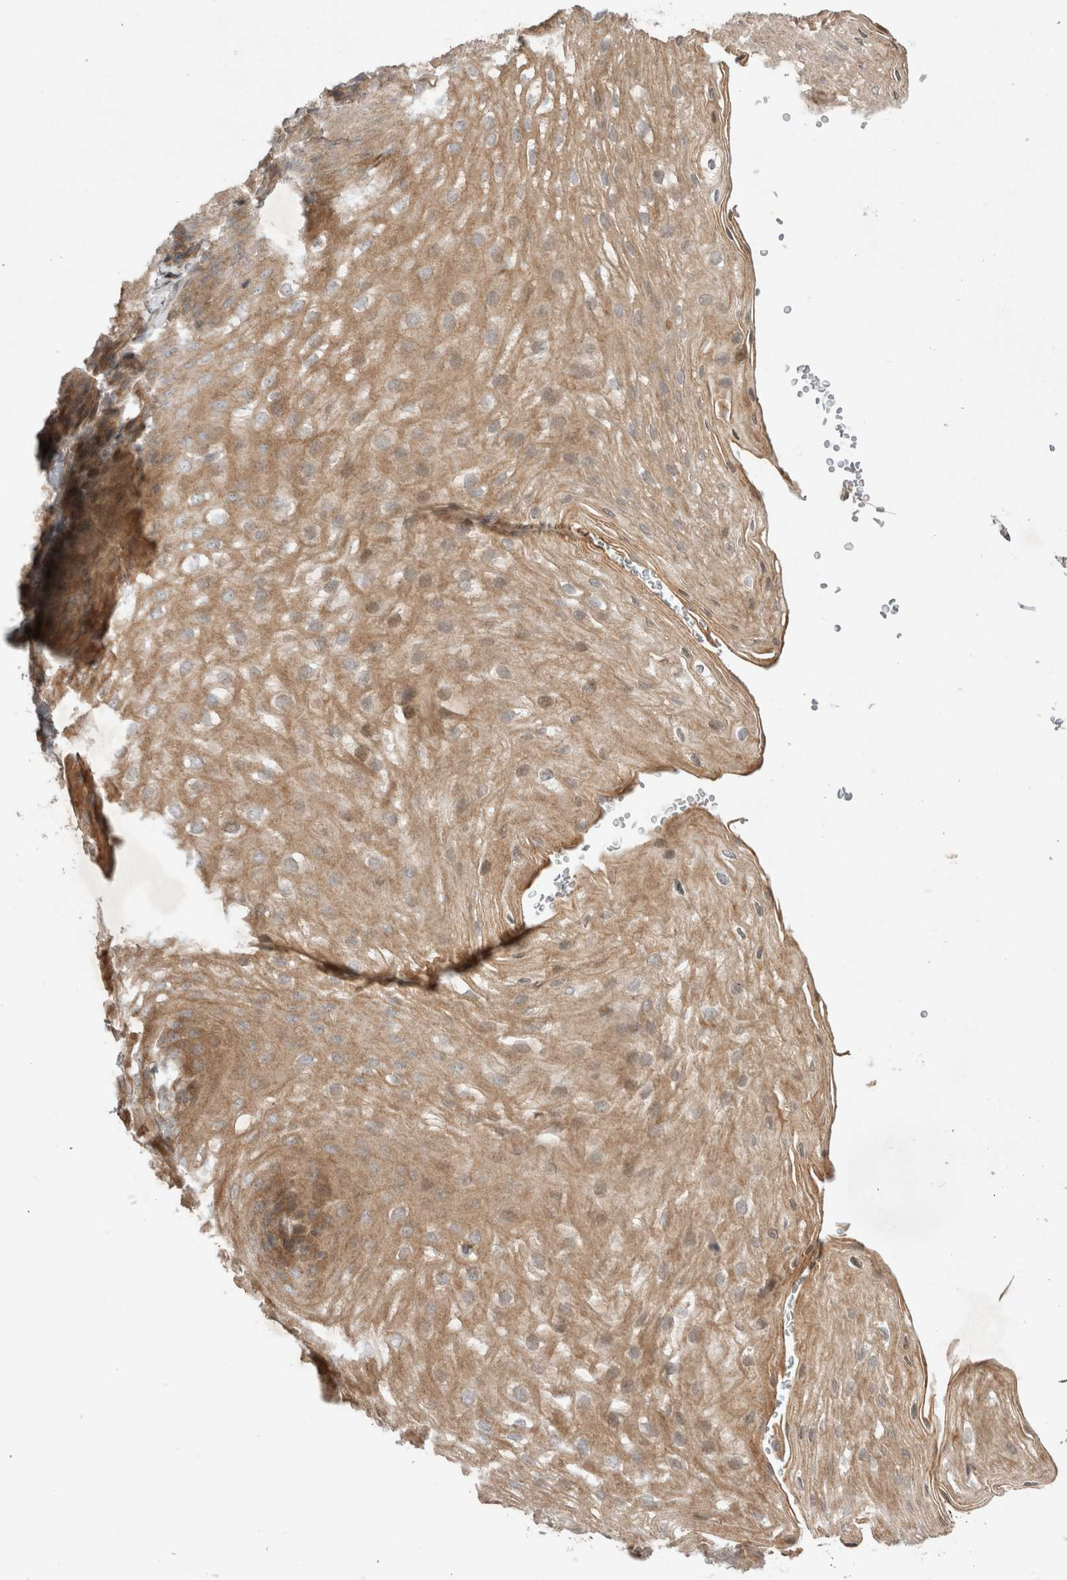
{"staining": {"intensity": "moderate", "quantity": ">75%", "location": "cytoplasmic/membranous"}, "tissue": "esophagus", "cell_type": "Squamous epithelial cells", "image_type": "normal", "snomed": [{"axis": "morphology", "description": "Normal tissue, NOS"}, {"axis": "topography", "description": "Esophagus"}], "caption": "This is an image of immunohistochemistry (IHC) staining of normal esophagus, which shows moderate positivity in the cytoplasmic/membranous of squamous epithelial cells.", "gene": "EIF2AK1", "patient": {"sex": "female", "age": 66}}